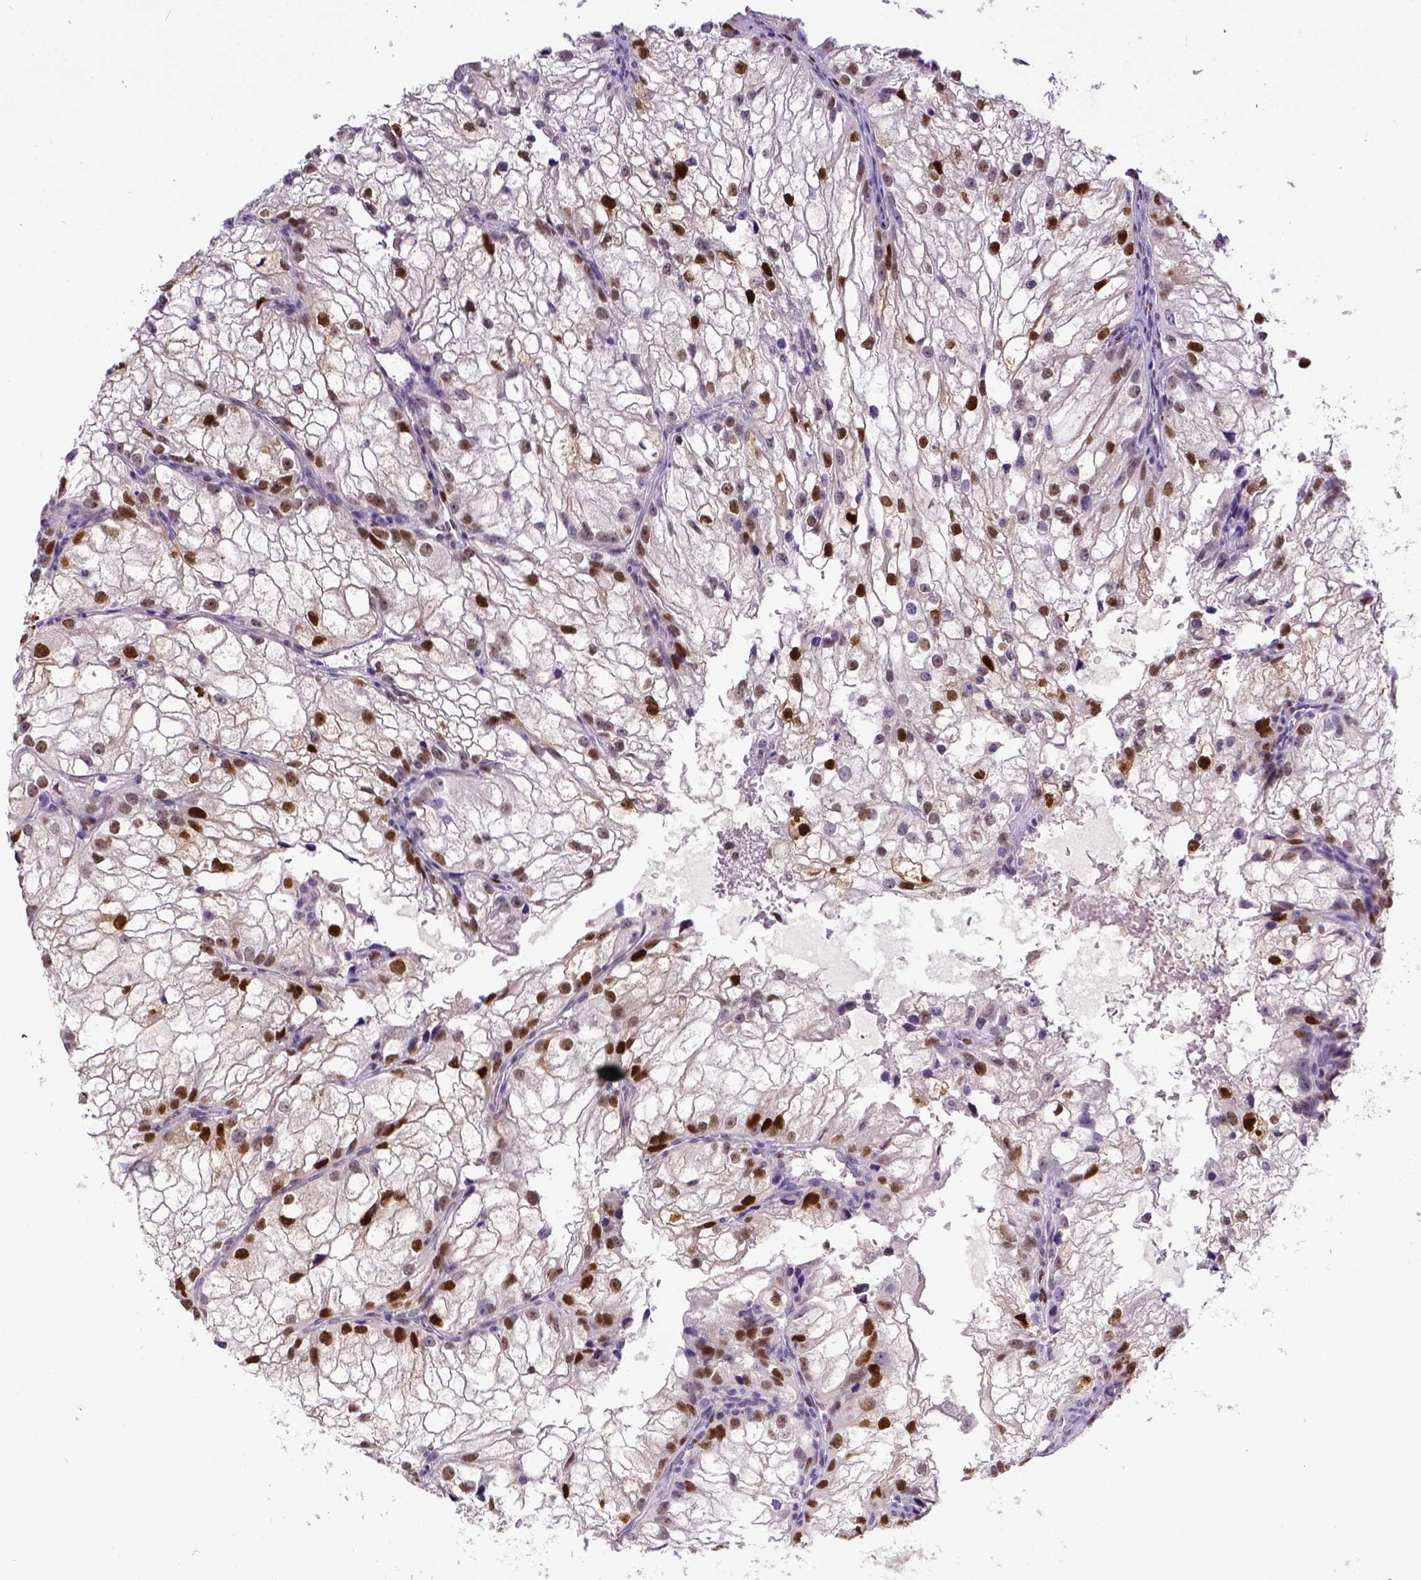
{"staining": {"intensity": "strong", "quantity": ">75%", "location": "nuclear"}, "tissue": "renal cancer", "cell_type": "Tumor cells", "image_type": "cancer", "snomed": [{"axis": "morphology", "description": "Adenocarcinoma, NOS"}, {"axis": "topography", "description": "Kidney"}], "caption": "Protein staining reveals strong nuclear expression in about >75% of tumor cells in adenocarcinoma (renal).", "gene": "CDKN1A", "patient": {"sex": "male", "age": 59}}